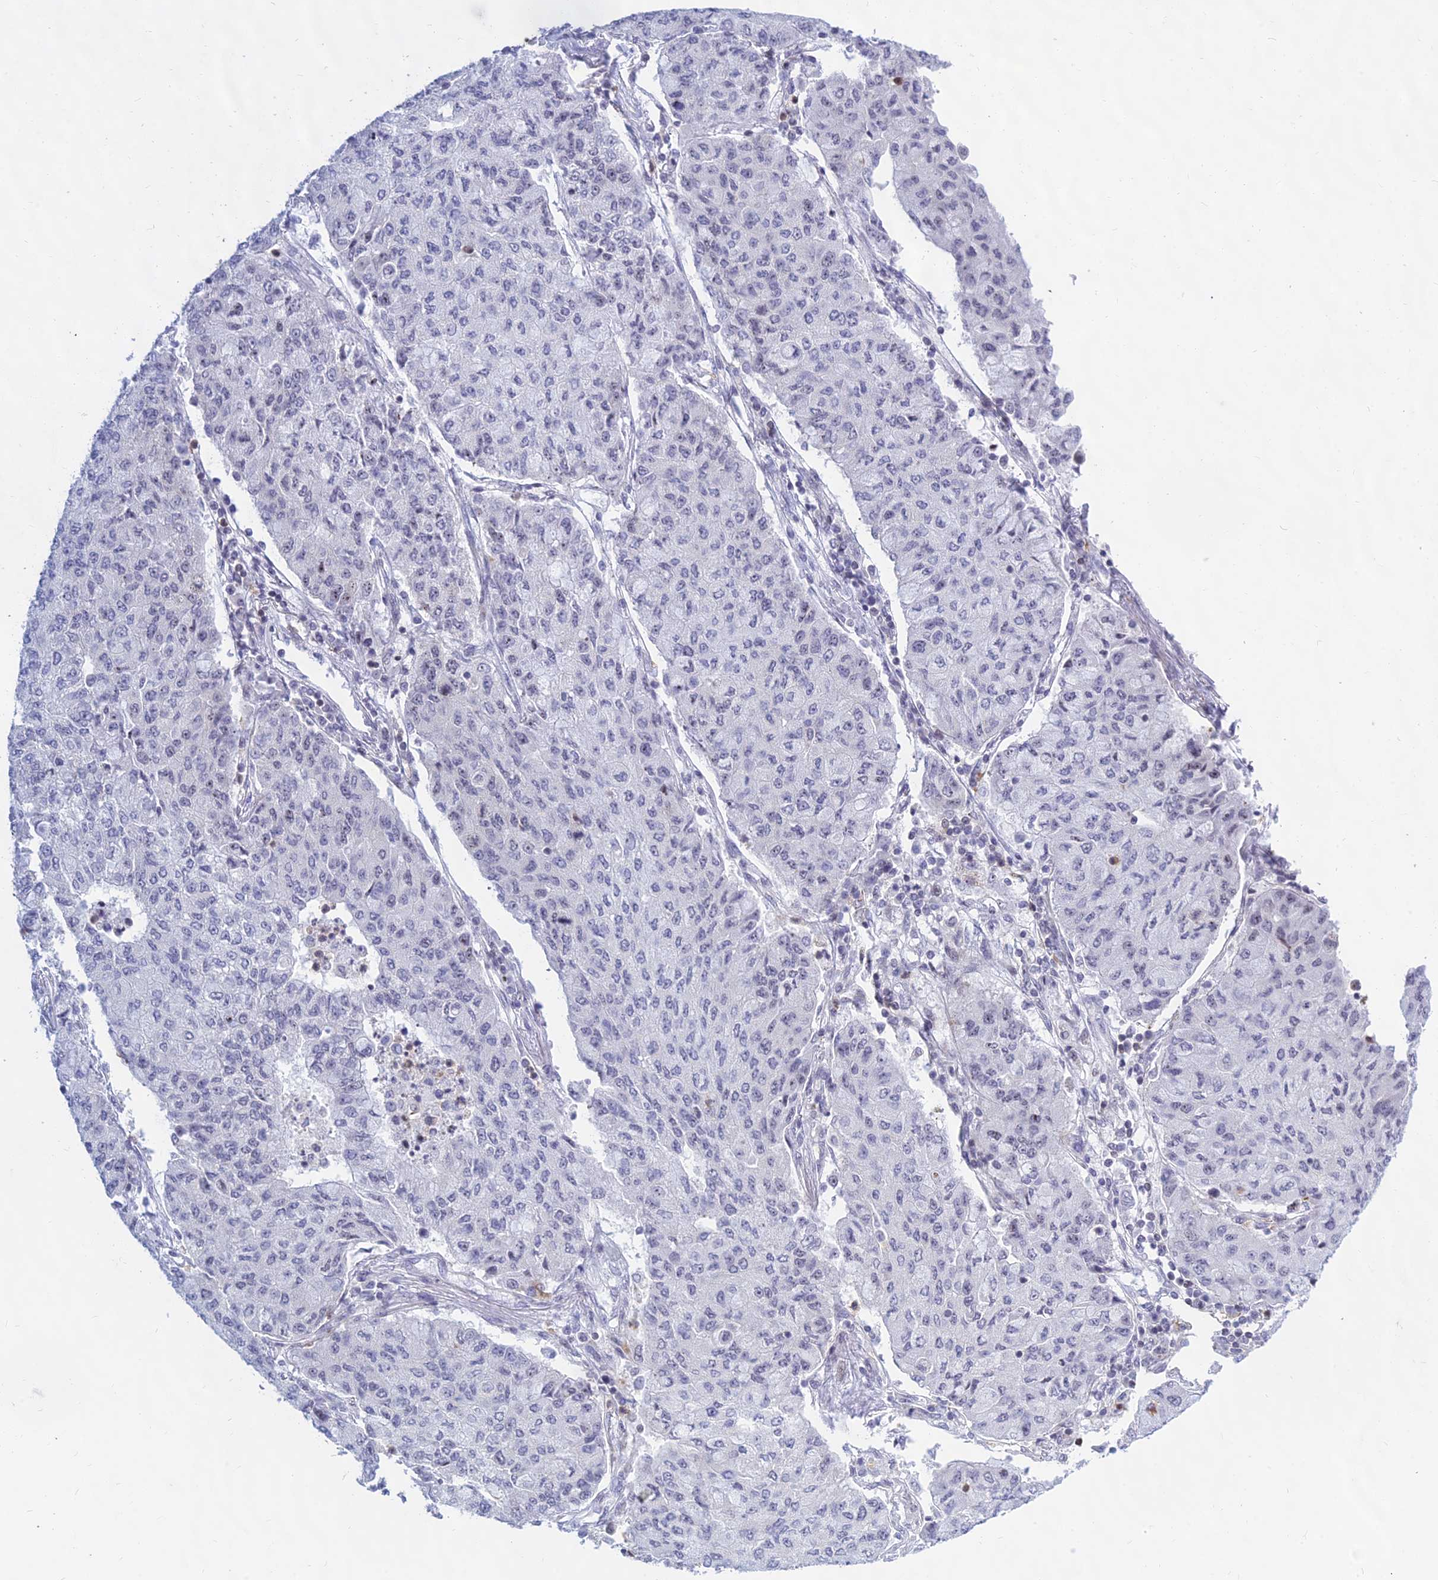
{"staining": {"intensity": "negative", "quantity": "none", "location": "none"}, "tissue": "lung cancer", "cell_type": "Tumor cells", "image_type": "cancer", "snomed": [{"axis": "morphology", "description": "Squamous cell carcinoma, NOS"}, {"axis": "topography", "description": "Lung"}], "caption": "This is an immunohistochemistry histopathology image of lung squamous cell carcinoma. There is no expression in tumor cells.", "gene": "KRR1", "patient": {"sex": "male", "age": 74}}